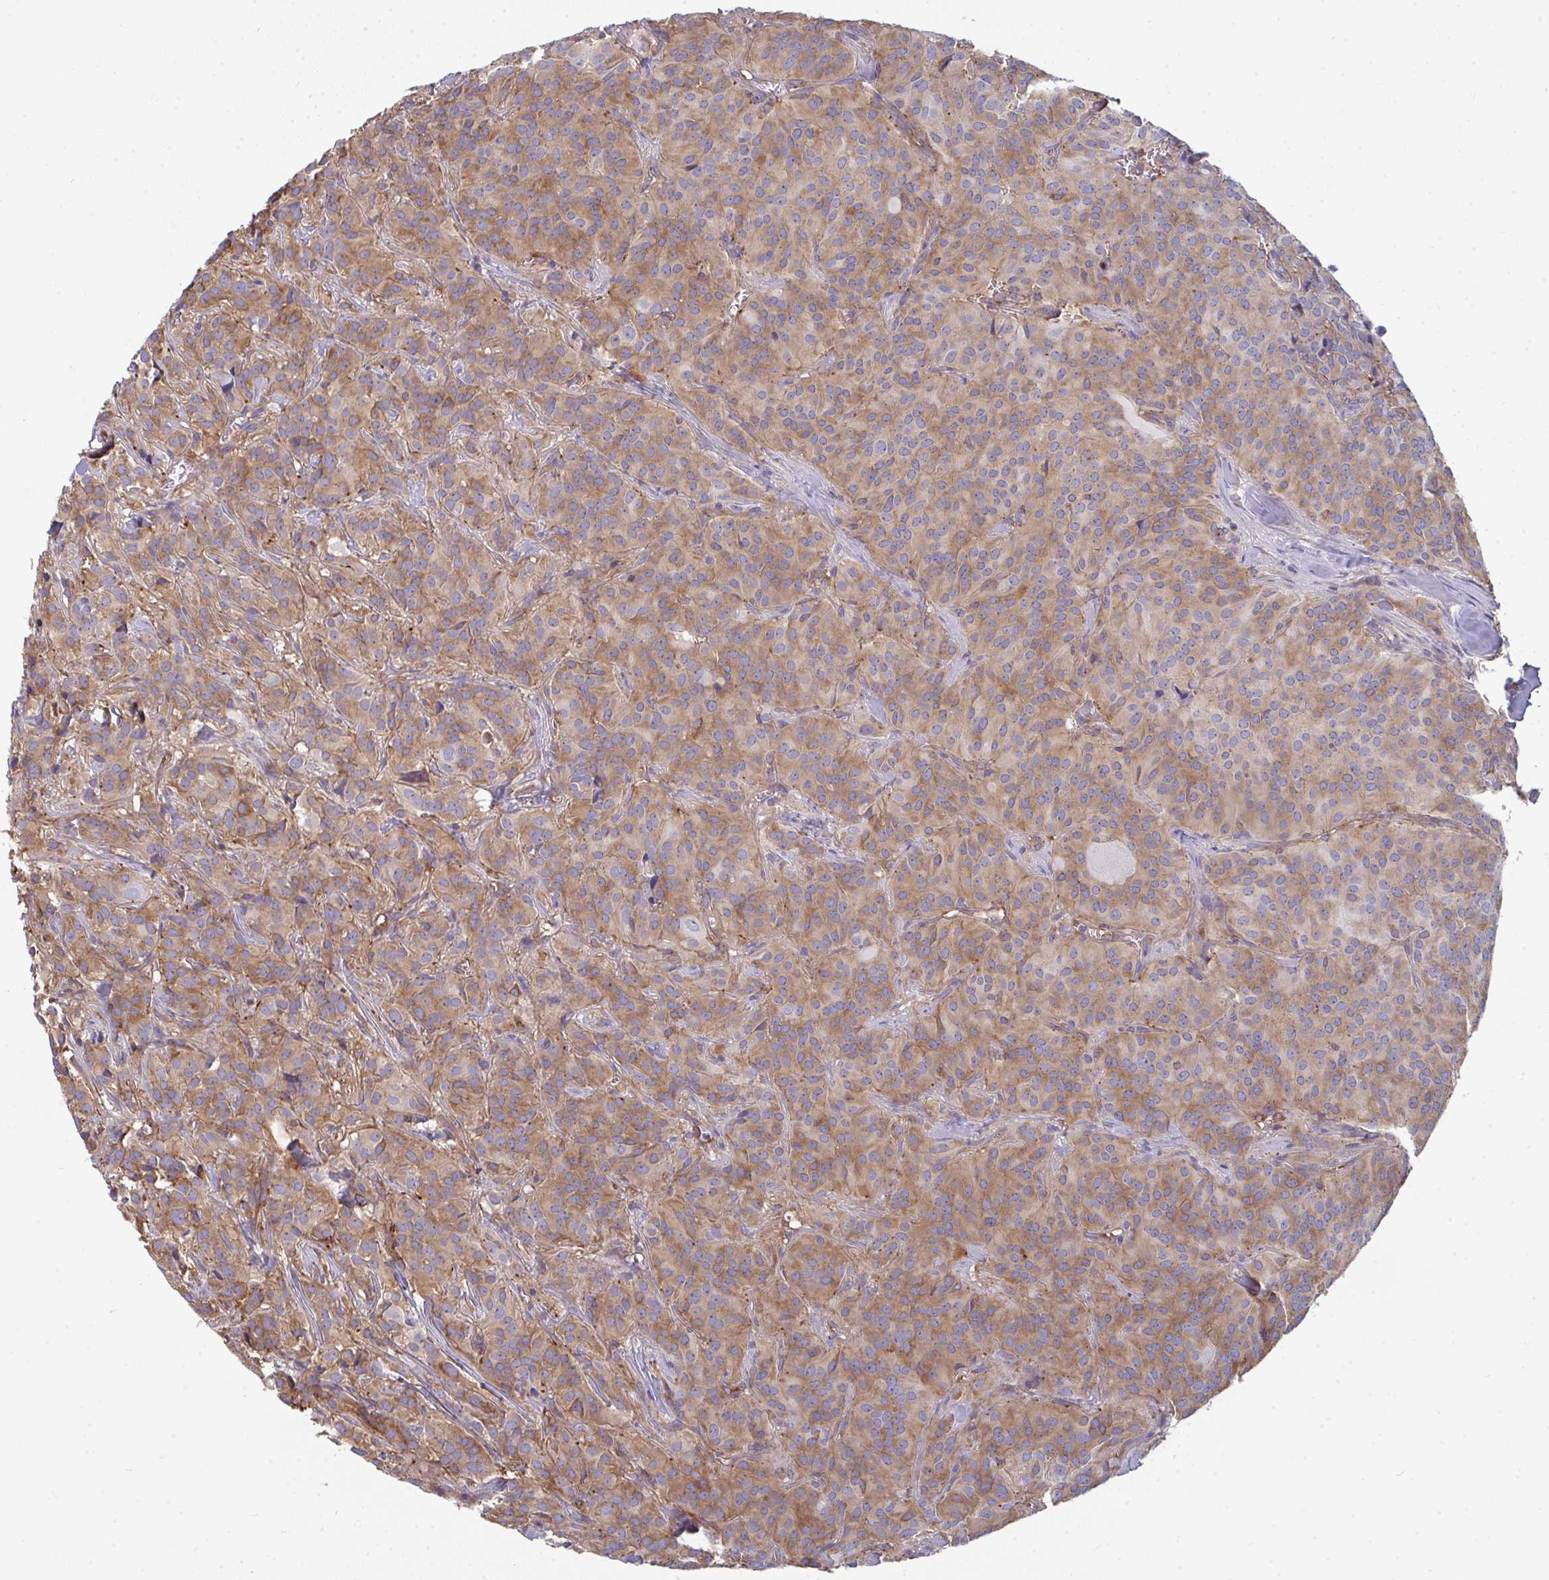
{"staining": {"intensity": "moderate", "quantity": ">75%", "location": "cytoplasmic/membranous"}, "tissue": "glioma", "cell_type": "Tumor cells", "image_type": "cancer", "snomed": [{"axis": "morphology", "description": "Glioma, malignant, Low grade"}, {"axis": "topography", "description": "Brain"}], "caption": "Tumor cells display medium levels of moderate cytoplasmic/membranous expression in about >75% of cells in human malignant glioma (low-grade).", "gene": "DYNC1I2", "patient": {"sex": "male", "age": 42}}